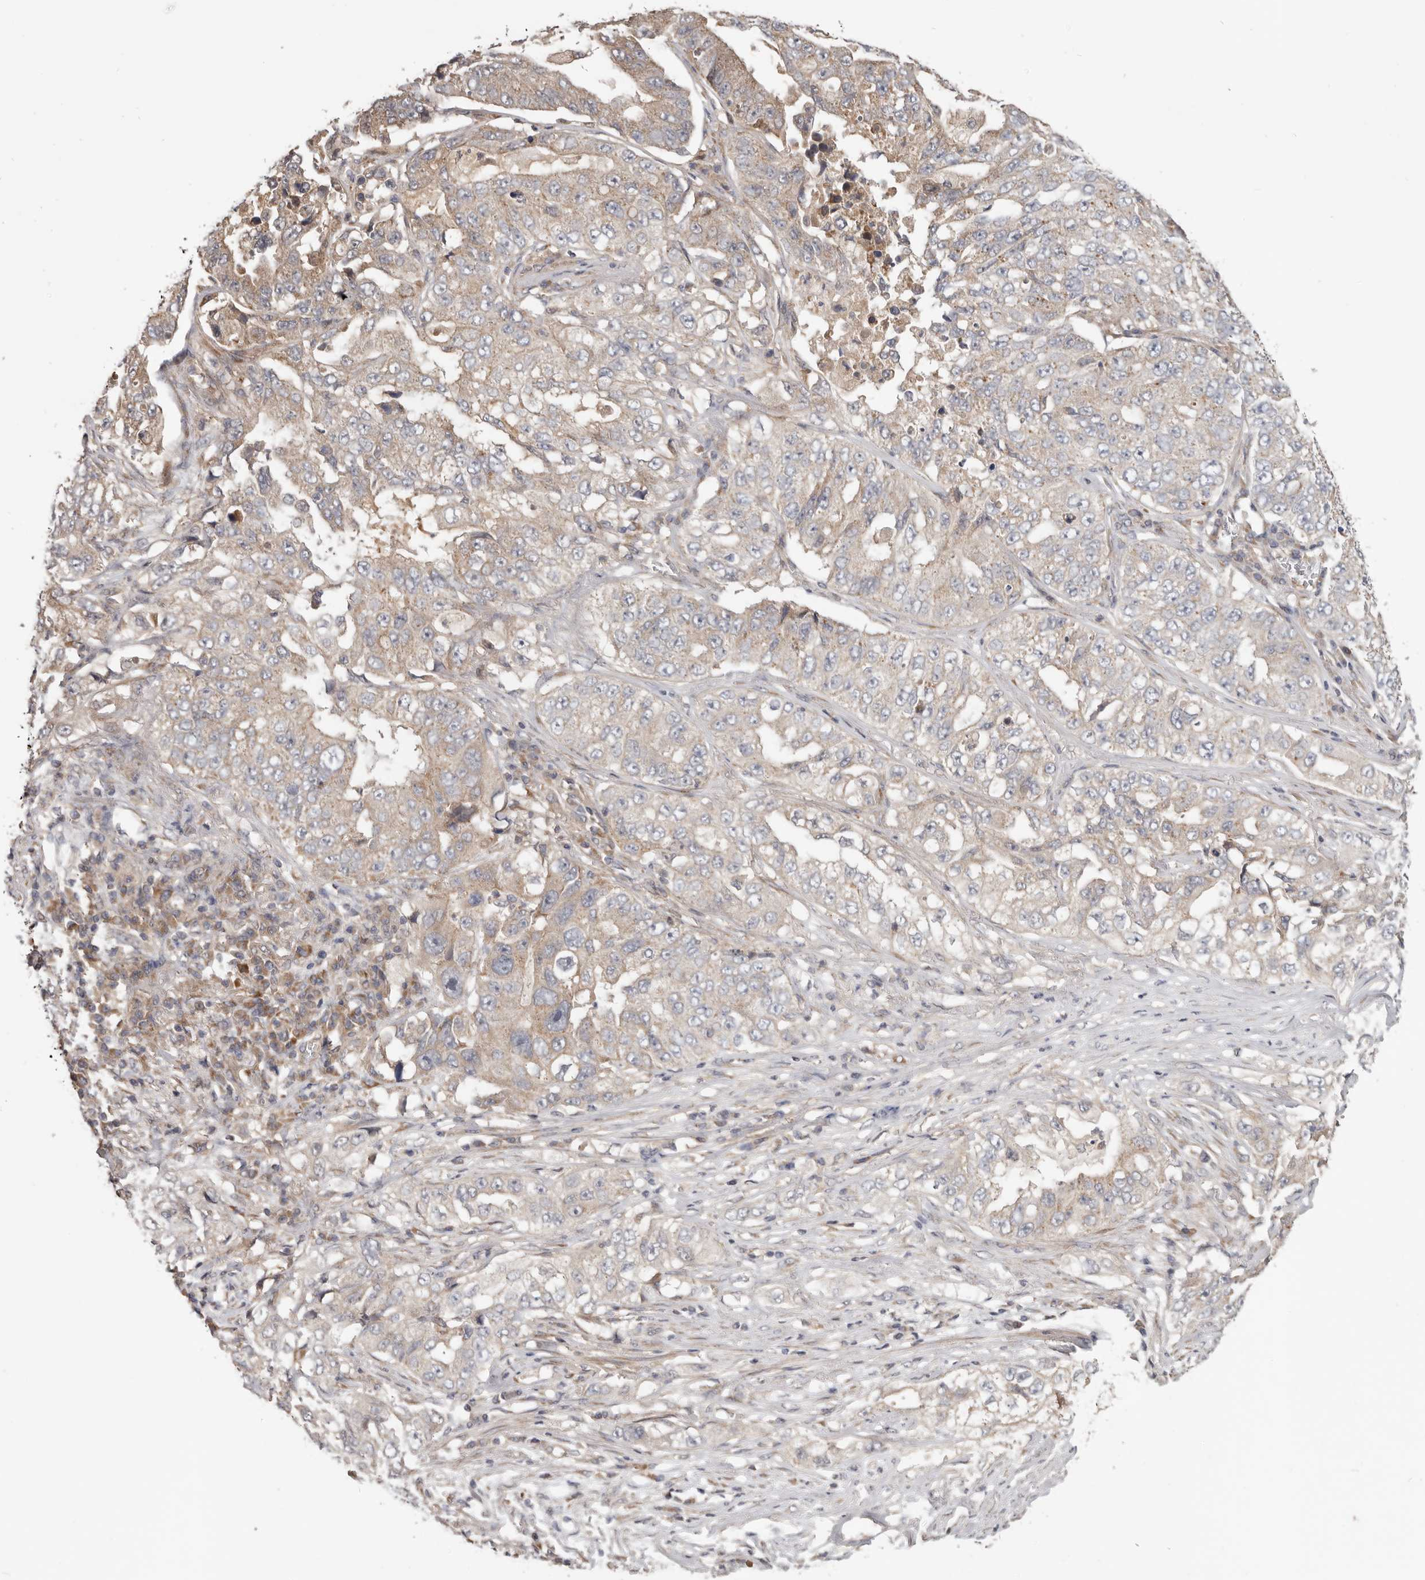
{"staining": {"intensity": "moderate", "quantity": "<25%", "location": "cytoplasmic/membranous"}, "tissue": "lung cancer", "cell_type": "Tumor cells", "image_type": "cancer", "snomed": [{"axis": "morphology", "description": "Adenocarcinoma, NOS"}, {"axis": "topography", "description": "Lung"}], "caption": "Protein analysis of adenocarcinoma (lung) tissue displays moderate cytoplasmic/membranous staining in approximately <25% of tumor cells. (Stains: DAB in brown, nuclei in blue, Microscopy: brightfield microscopy at high magnification).", "gene": "LRP6", "patient": {"sex": "female", "age": 51}}